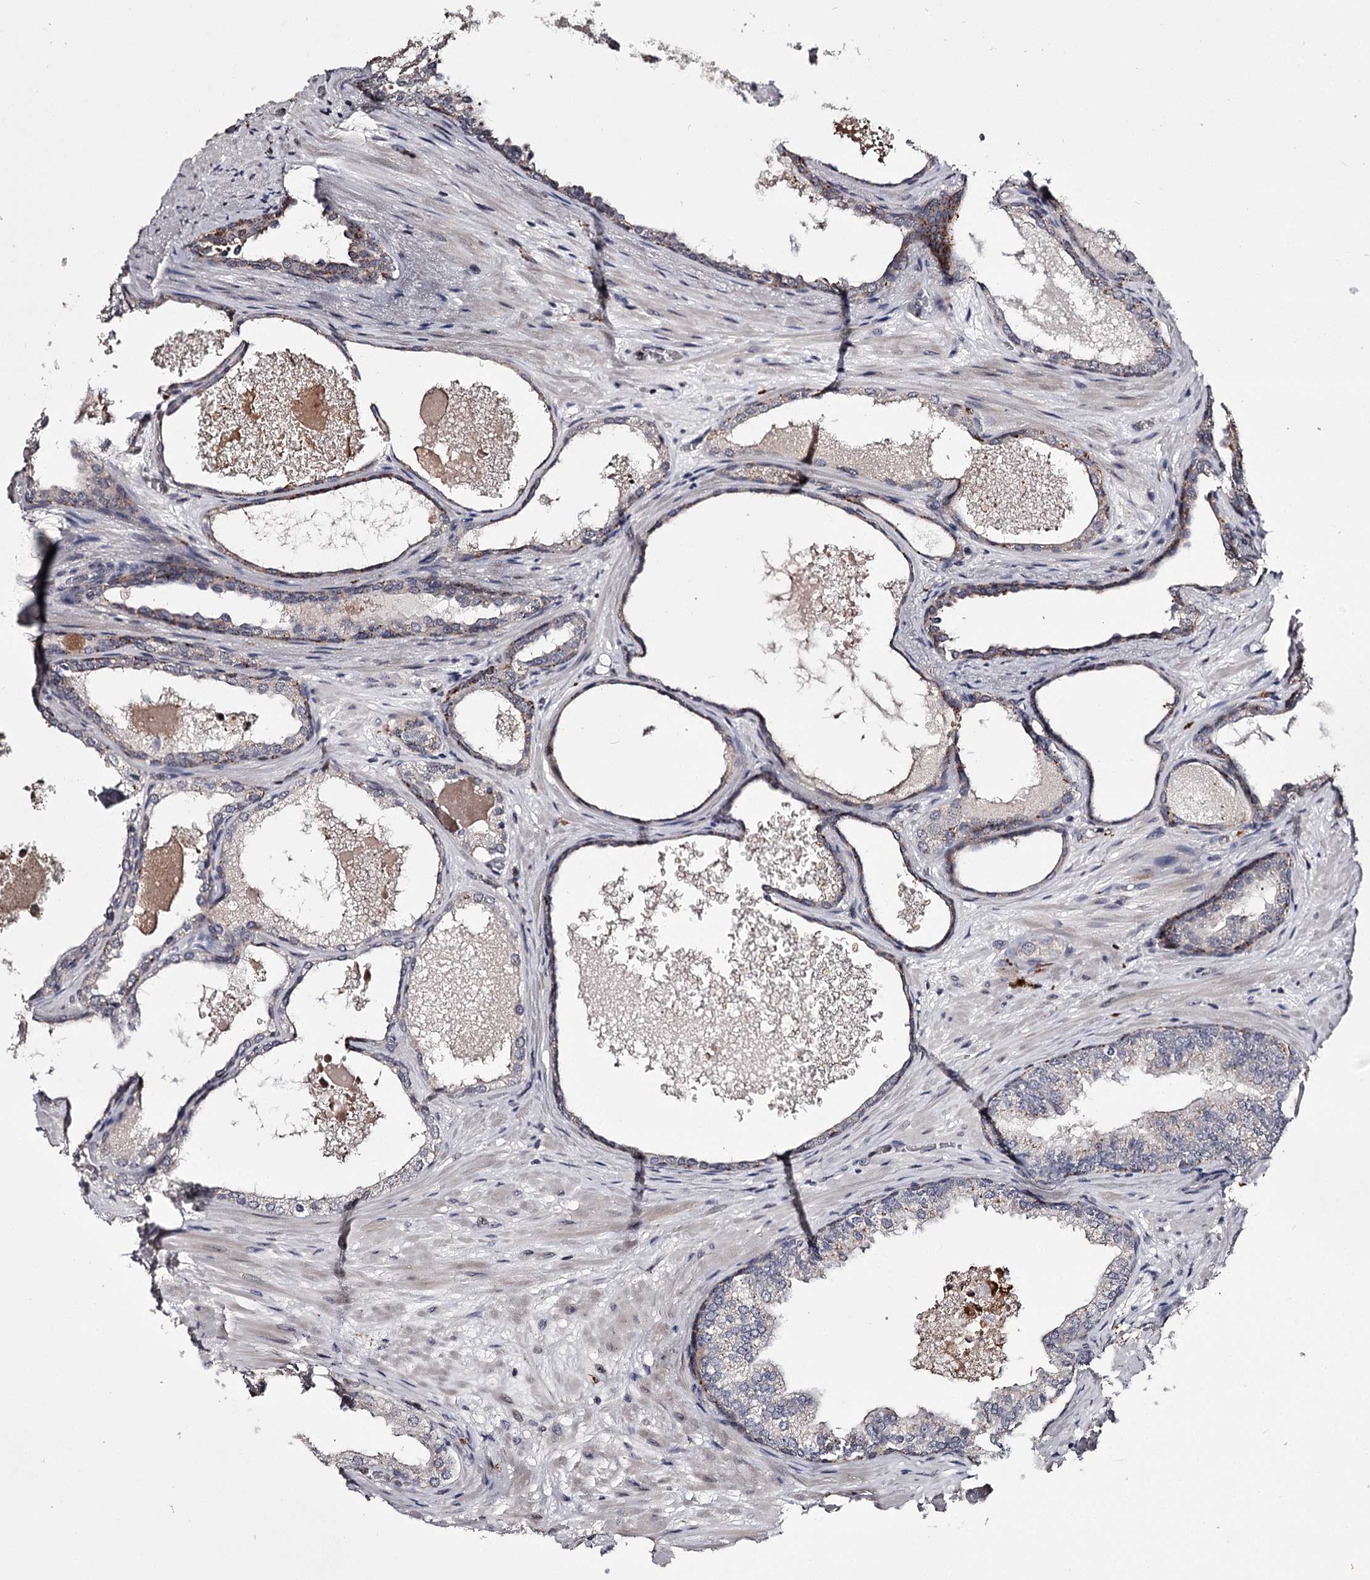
{"staining": {"intensity": "moderate", "quantity": "<25%", "location": "cytoplasmic/membranous"}, "tissue": "prostate cancer", "cell_type": "Tumor cells", "image_type": "cancer", "snomed": [{"axis": "morphology", "description": "Adenocarcinoma, High grade"}, {"axis": "topography", "description": "Prostate"}], "caption": "Immunohistochemistry (IHC) staining of prostate cancer, which demonstrates low levels of moderate cytoplasmic/membranous positivity in about <25% of tumor cells indicating moderate cytoplasmic/membranous protein positivity. The staining was performed using DAB (brown) for protein detection and nuclei were counterstained in hematoxylin (blue).", "gene": "SLC32A1", "patient": {"sex": "male", "age": 59}}